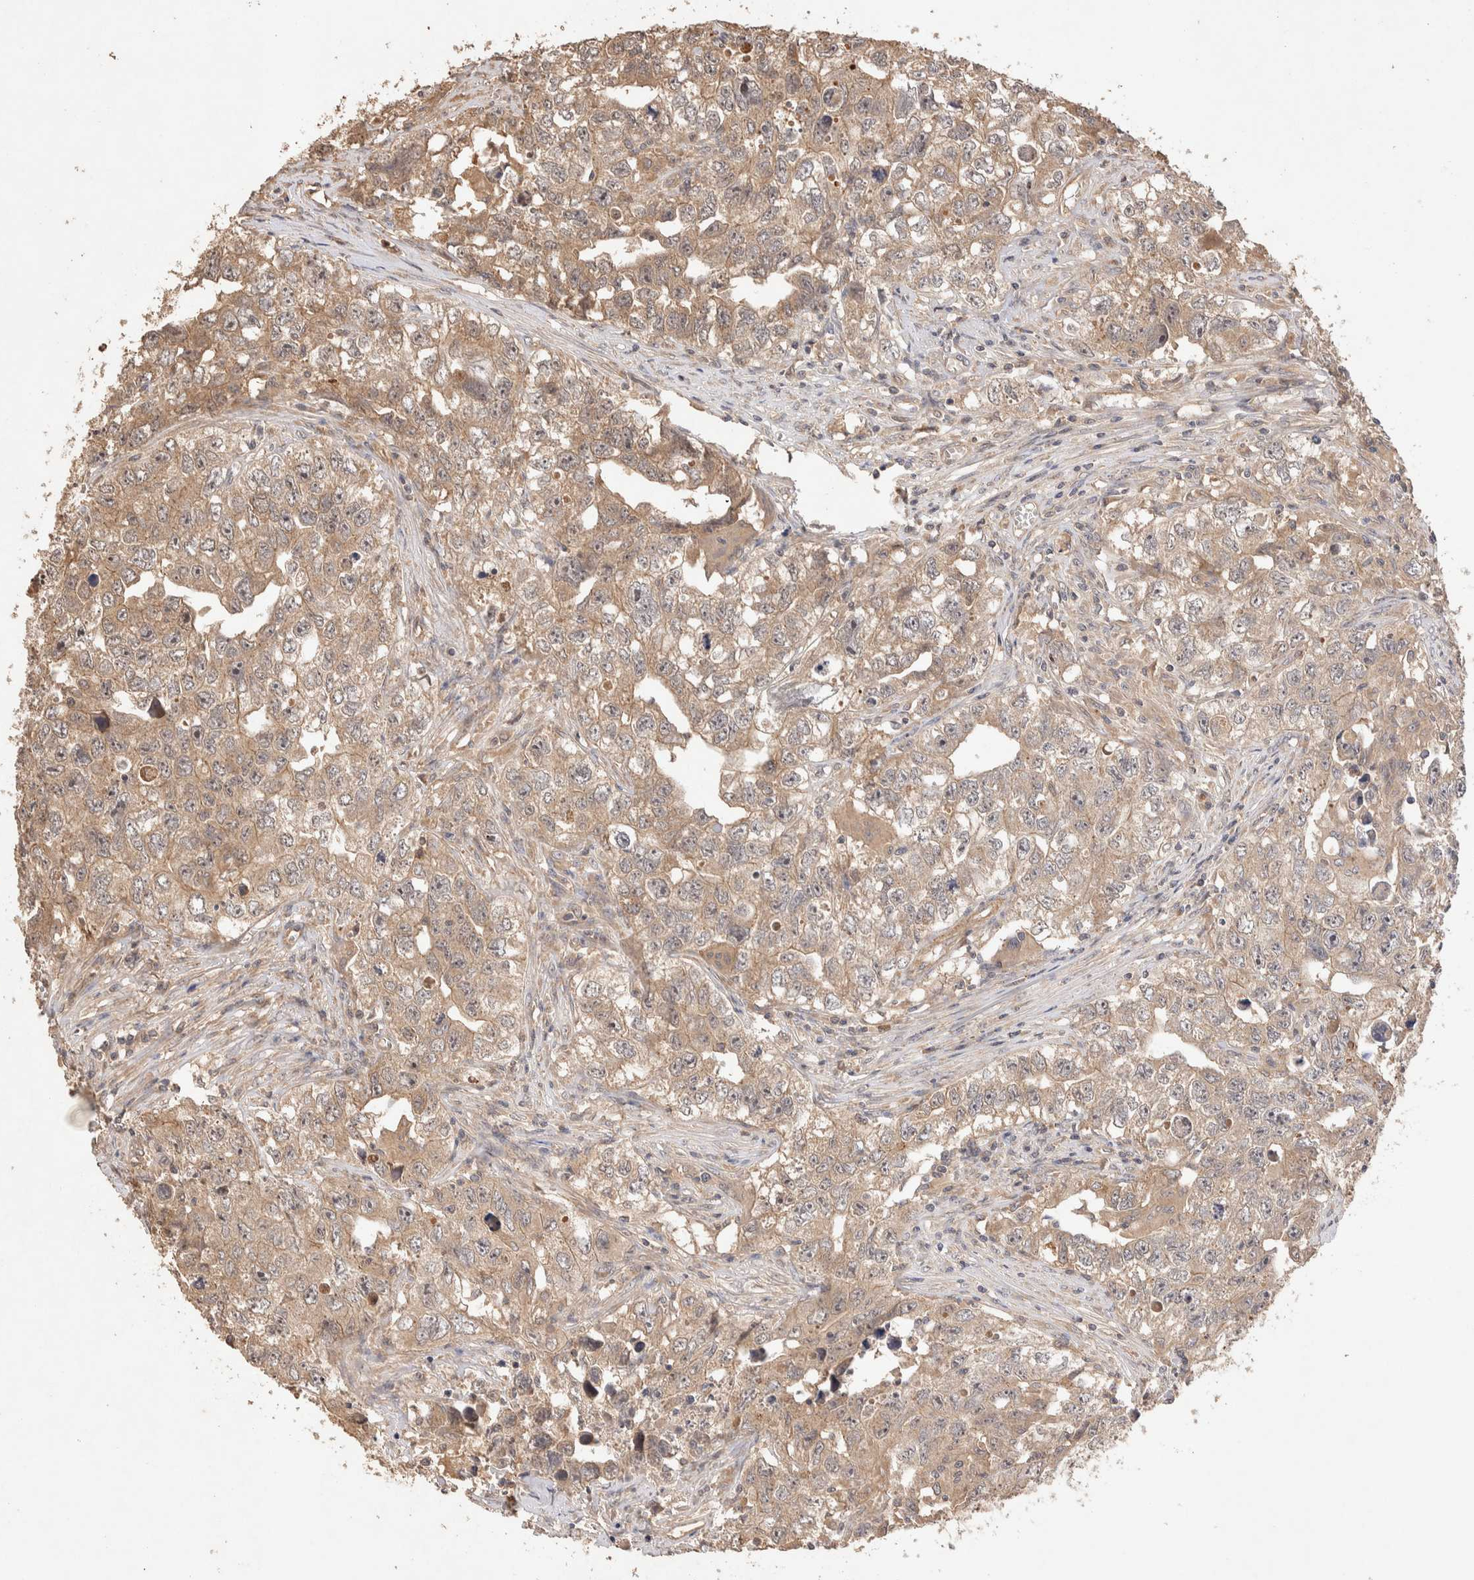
{"staining": {"intensity": "moderate", "quantity": ">75%", "location": "cytoplasmic/membranous"}, "tissue": "testis cancer", "cell_type": "Tumor cells", "image_type": "cancer", "snomed": [{"axis": "morphology", "description": "Seminoma, NOS"}, {"axis": "morphology", "description": "Carcinoma, Embryonal, NOS"}, {"axis": "topography", "description": "Testis"}], "caption": "A brown stain highlights moderate cytoplasmic/membranous staining of a protein in human embryonal carcinoma (testis) tumor cells. Using DAB (3,3'-diaminobenzidine) (brown) and hematoxylin (blue) stains, captured at high magnification using brightfield microscopy.", "gene": "NSMAF", "patient": {"sex": "male", "age": 43}}